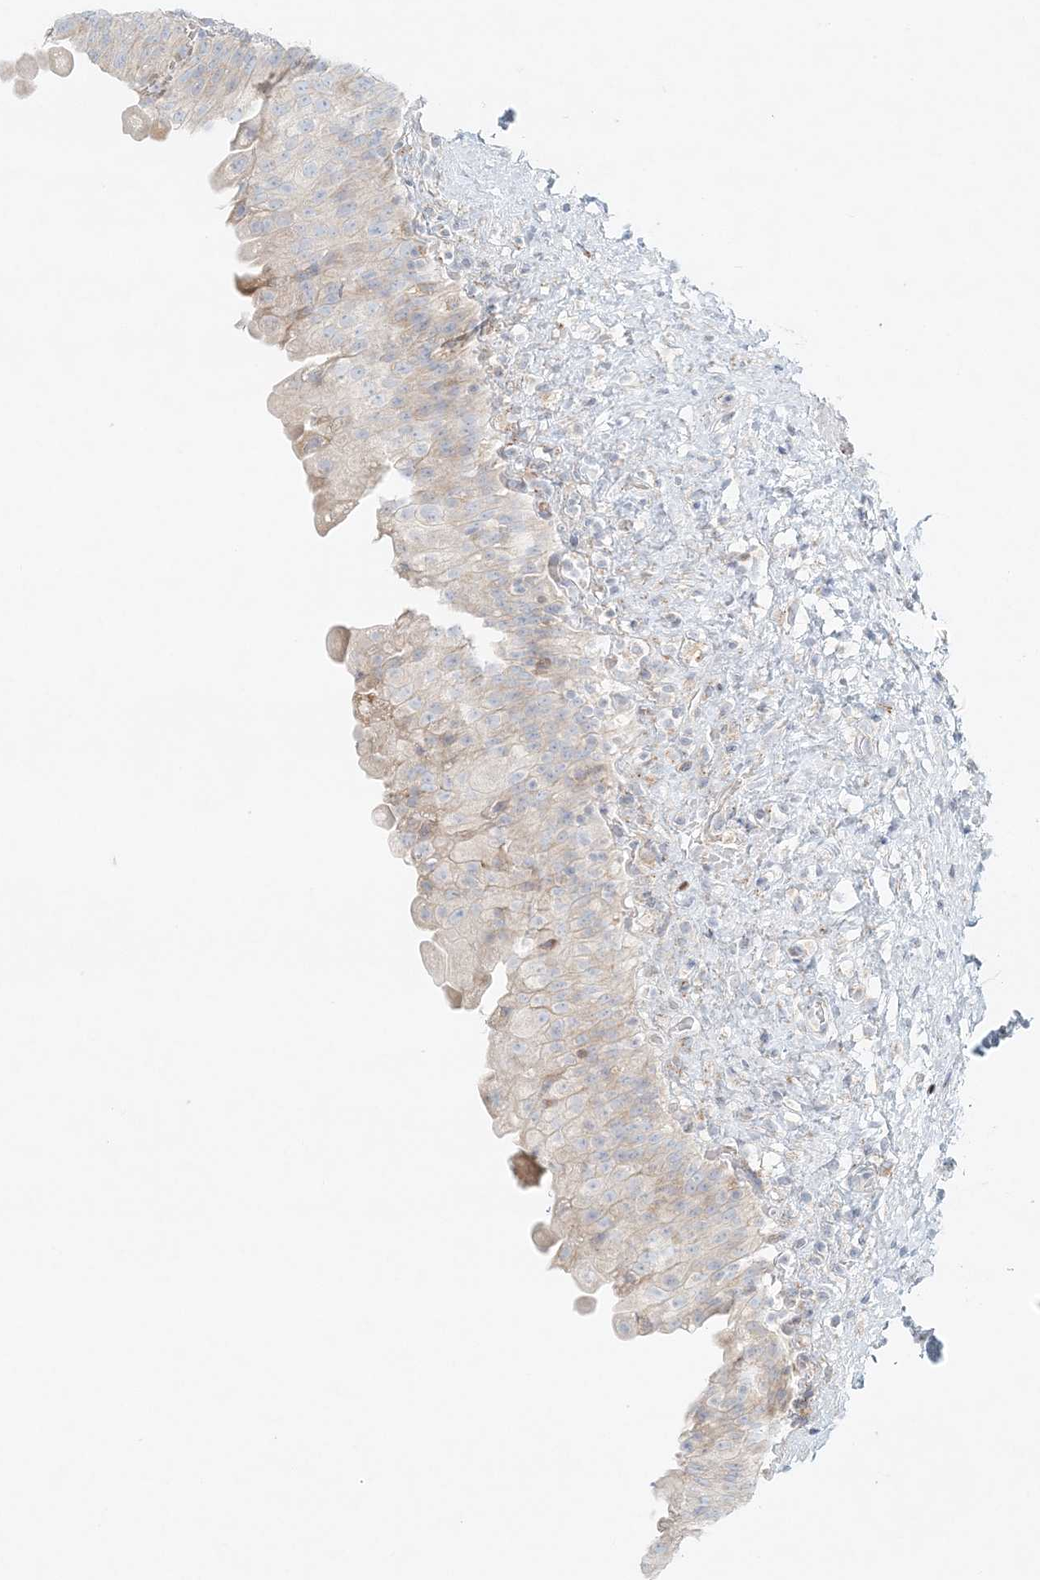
{"staining": {"intensity": "negative", "quantity": "none", "location": "none"}, "tissue": "urinary bladder", "cell_type": "Urothelial cells", "image_type": "normal", "snomed": [{"axis": "morphology", "description": "Normal tissue, NOS"}, {"axis": "topography", "description": "Urinary bladder"}], "caption": "This is a micrograph of IHC staining of normal urinary bladder, which shows no positivity in urothelial cells. (Immunohistochemistry (ihc), brightfield microscopy, high magnification).", "gene": "STK11IP", "patient": {"sex": "female", "age": 27}}